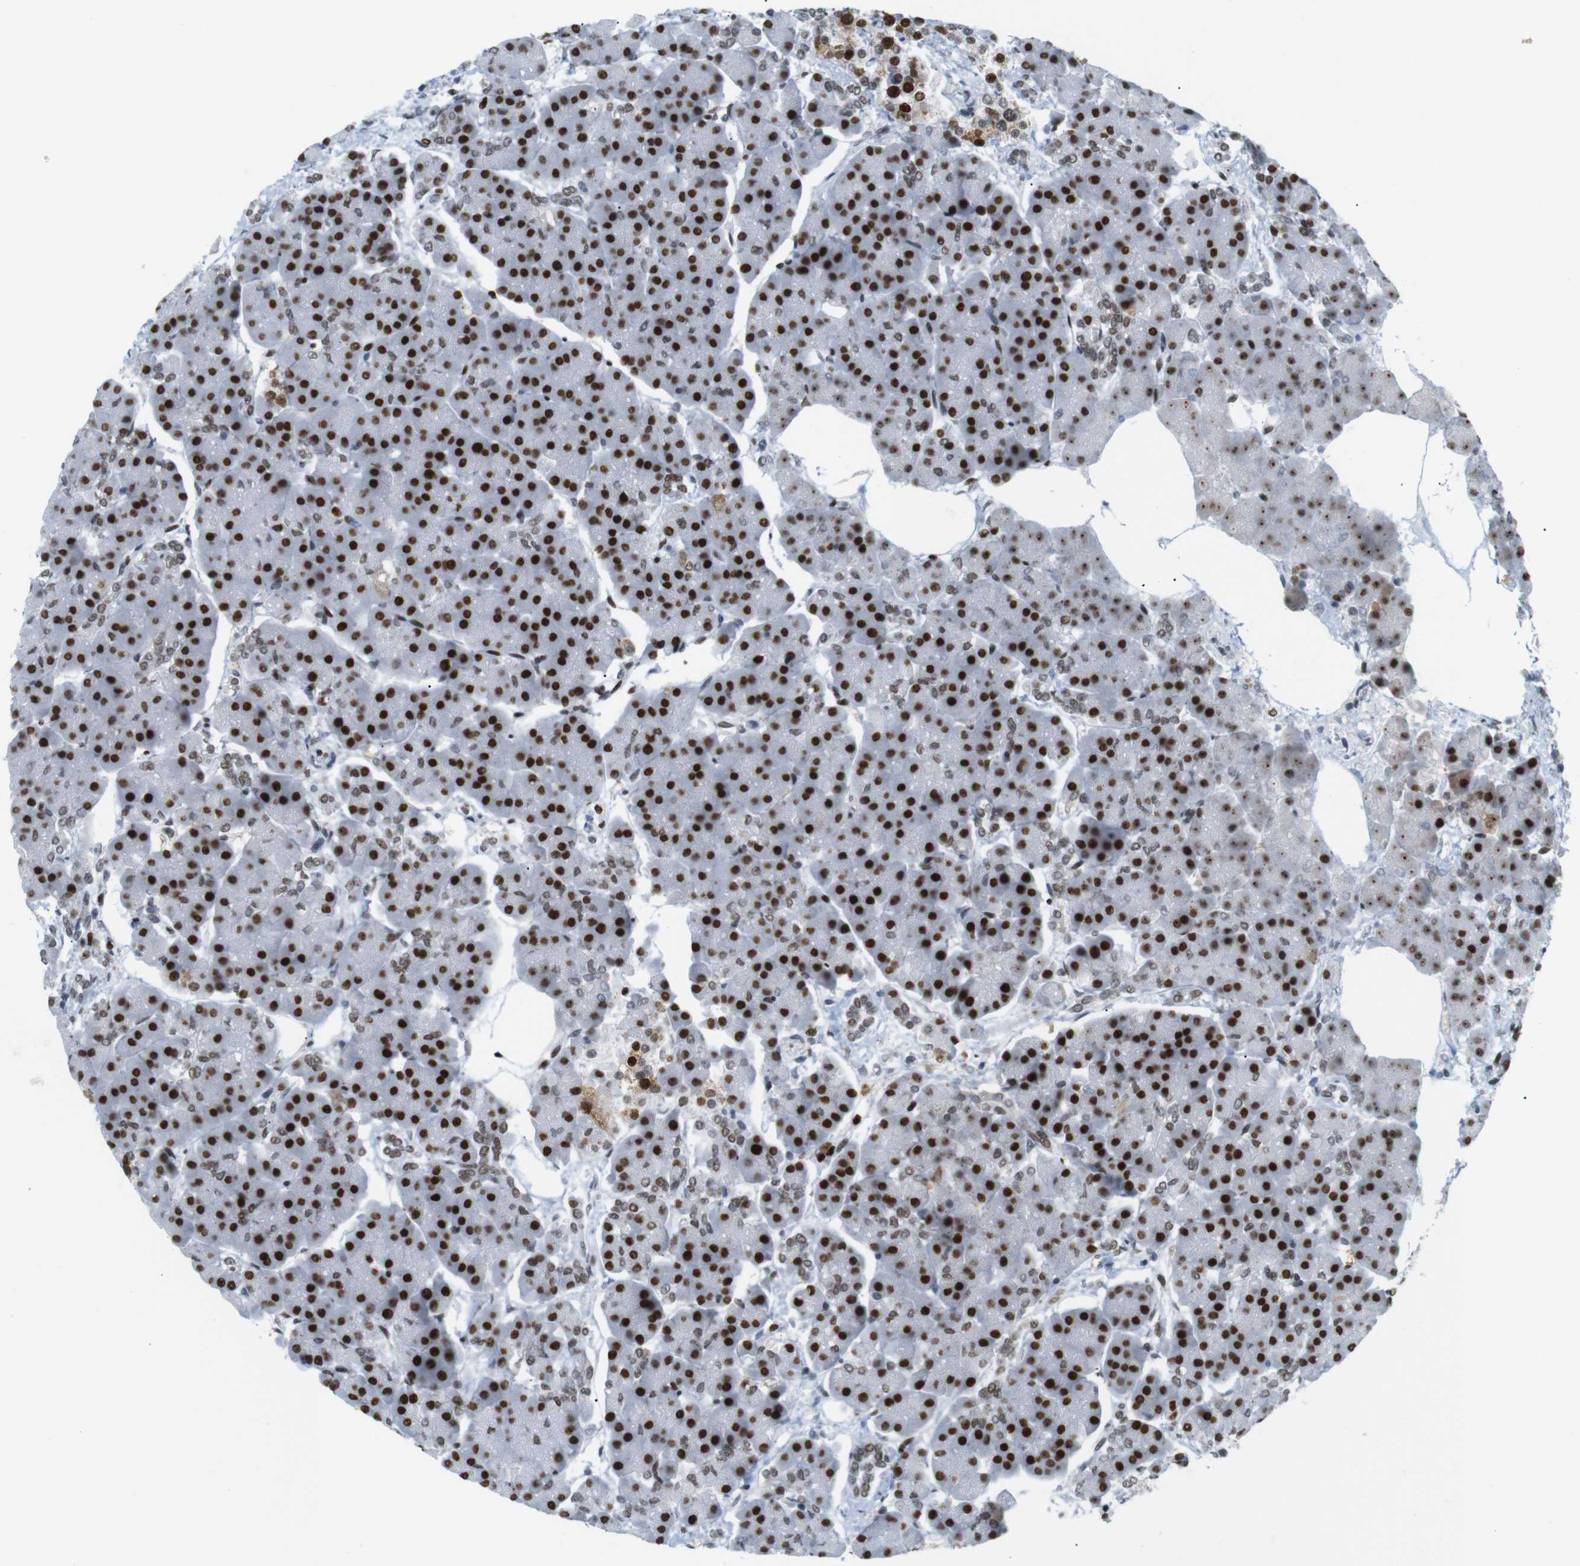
{"staining": {"intensity": "strong", "quantity": ">75%", "location": "nuclear"}, "tissue": "pancreas", "cell_type": "Exocrine glandular cells", "image_type": "normal", "snomed": [{"axis": "morphology", "description": "Normal tissue, NOS"}, {"axis": "topography", "description": "Pancreas"}], "caption": "This histopathology image shows immunohistochemistry (IHC) staining of unremarkable human pancreas, with high strong nuclear staining in about >75% of exocrine glandular cells.", "gene": "RIOX2", "patient": {"sex": "female", "age": 70}}